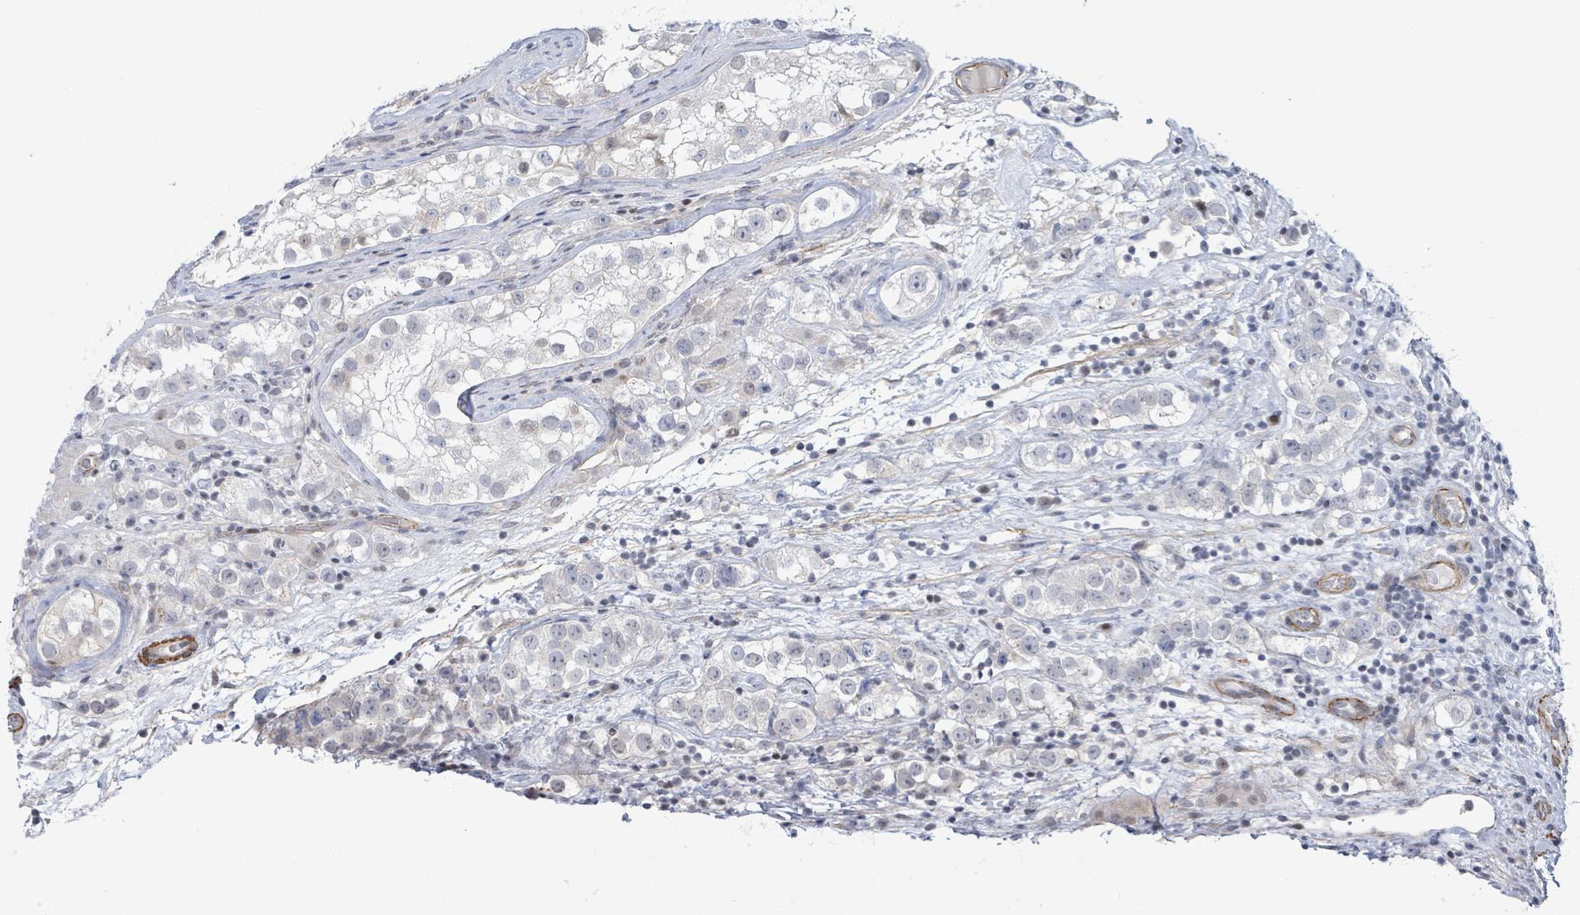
{"staining": {"intensity": "negative", "quantity": "none", "location": "none"}, "tissue": "testis cancer", "cell_type": "Tumor cells", "image_type": "cancer", "snomed": [{"axis": "morphology", "description": "Seminoma, NOS"}, {"axis": "topography", "description": "Testis"}], "caption": "Micrograph shows no significant protein expression in tumor cells of testis seminoma.", "gene": "DMRTC1B", "patient": {"sex": "male", "age": 28}}